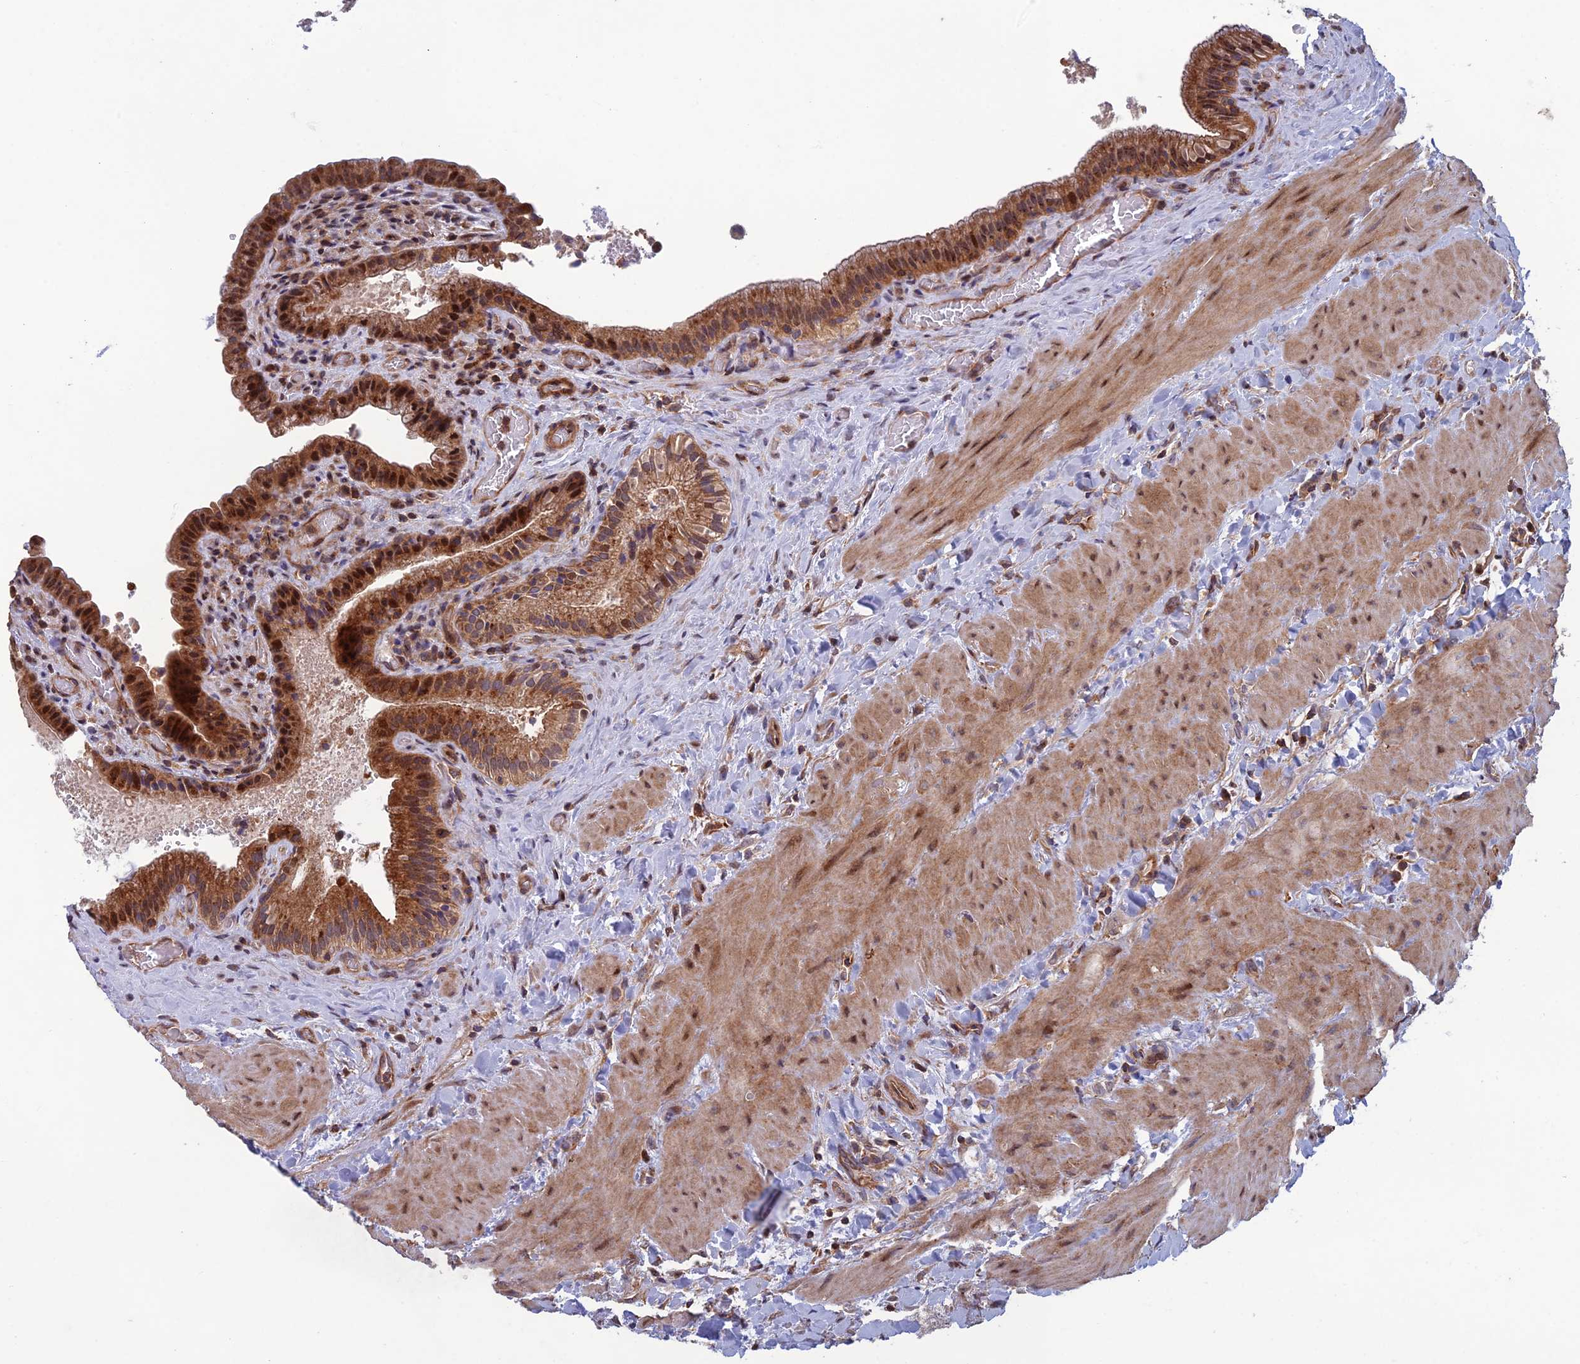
{"staining": {"intensity": "strong", "quantity": ">75%", "location": "cytoplasmic/membranous"}, "tissue": "gallbladder", "cell_type": "Glandular cells", "image_type": "normal", "snomed": [{"axis": "morphology", "description": "Normal tissue, NOS"}, {"axis": "topography", "description": "Gallbladder"}], "caption": "Glandular cells demonstrate high levels of strong cytoplasmic/membranous positivity in about >75% of cells in unremarkable human gallbladder.", "gene": "C15orf62", "patient": {"sex": "male", "age": 24}}